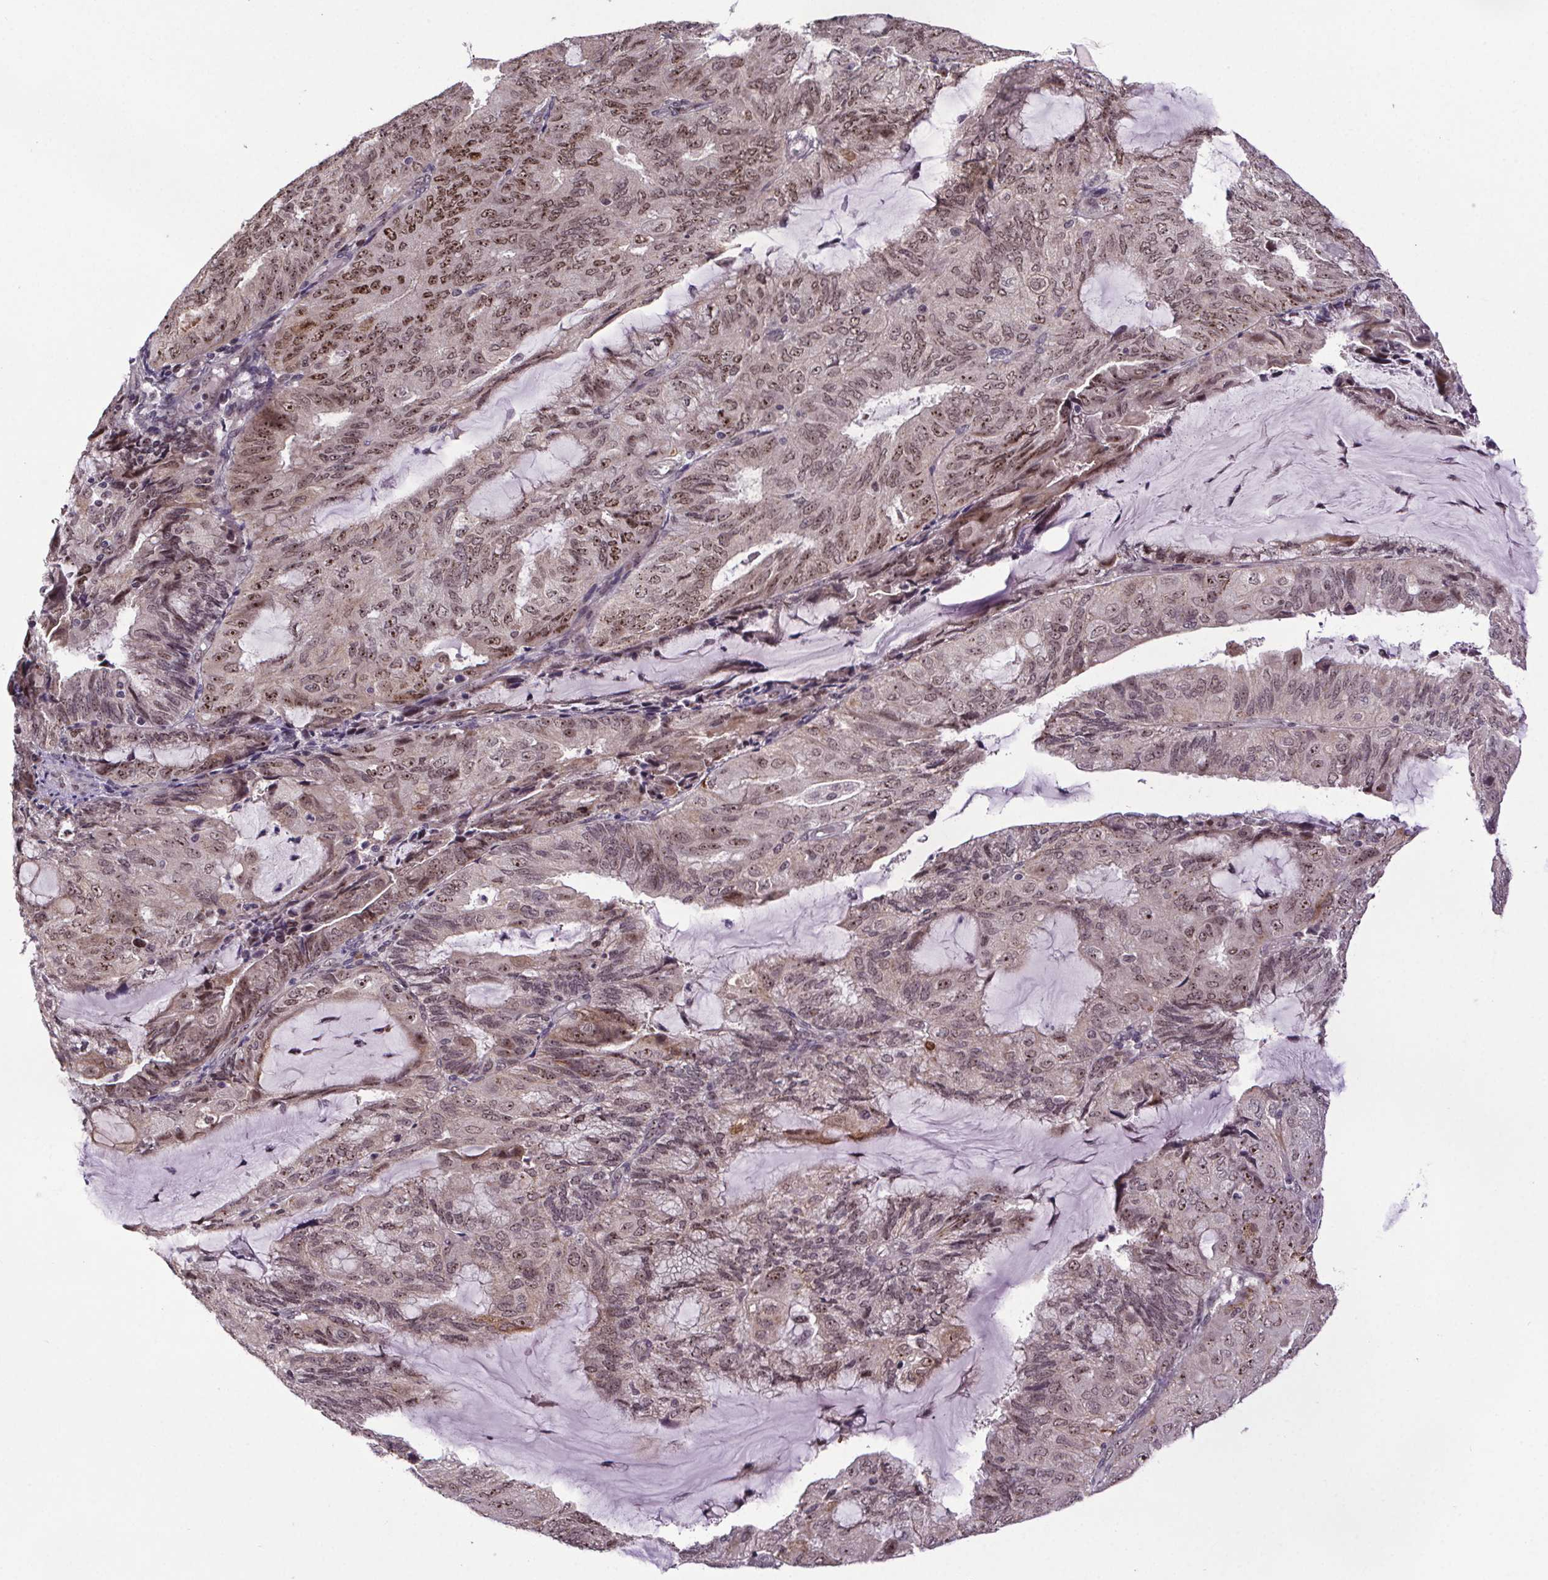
{"staining": {"intensity": "moderate", "quantity": "25%-75%", "location": "cytoplasmic/membranous,nuclear"}, "tissue": "endometrial cancer", "cell_type": "Tumor cells", "image_type": "cancer", "snomed": [{"axis": "morphology", "description": "Adenocarcinoma, NOS"}, {"axis": "topography", "description": "Endometrium"}], "caption": "Endometrial cancer was stained to show a protein in brown. There is medium levels of moderate cytoplasmic/membranous and nuclear positivity in about 25%-75% of tumor cells.", "gene": "ATMIN", "patient": {"sex": "female", "age": 81}}